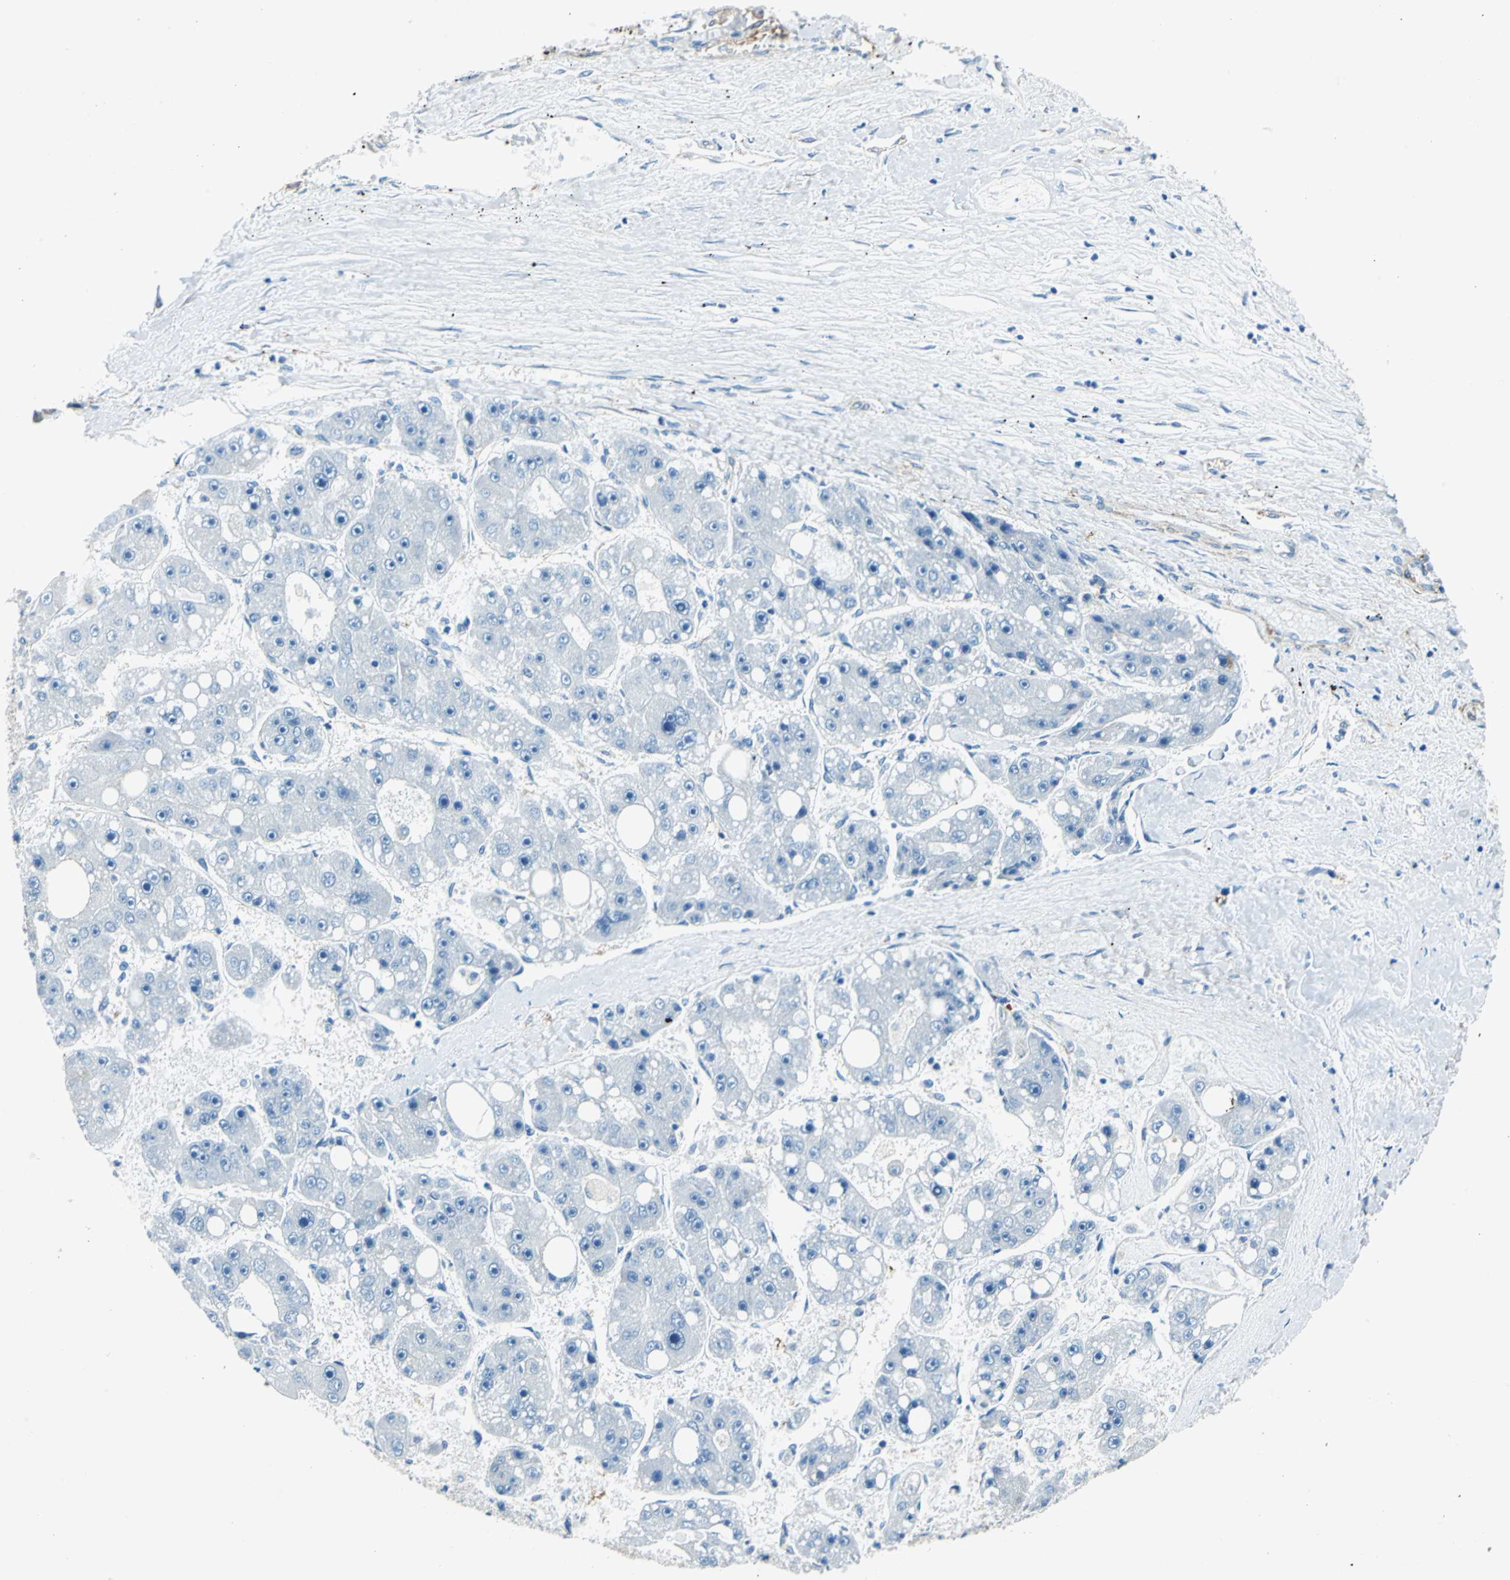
{"staining": {"intensity": "negative", "quantity": "none", "location": "none"}, "tissue": "liver cancer", "cell_type": "Tumor cells", "image_type": "cancer", "snomed": [{"axis": "morphology", "description": "Carcinoma, Hepatocellular, NOS"}, {"axis": "topography", "description": "Liver"}], "caption": "The micrograph exhibits no staining of tumor cells in liver cancer (hepatocellular carcinoma). (Stains: DAB immunohistochemistry with hematoxylin counter stain, Microscopy: brightfield microscopy at high magnification).", "gene": "AKAP12", "patient": {"sex": "female", "age": 61}}